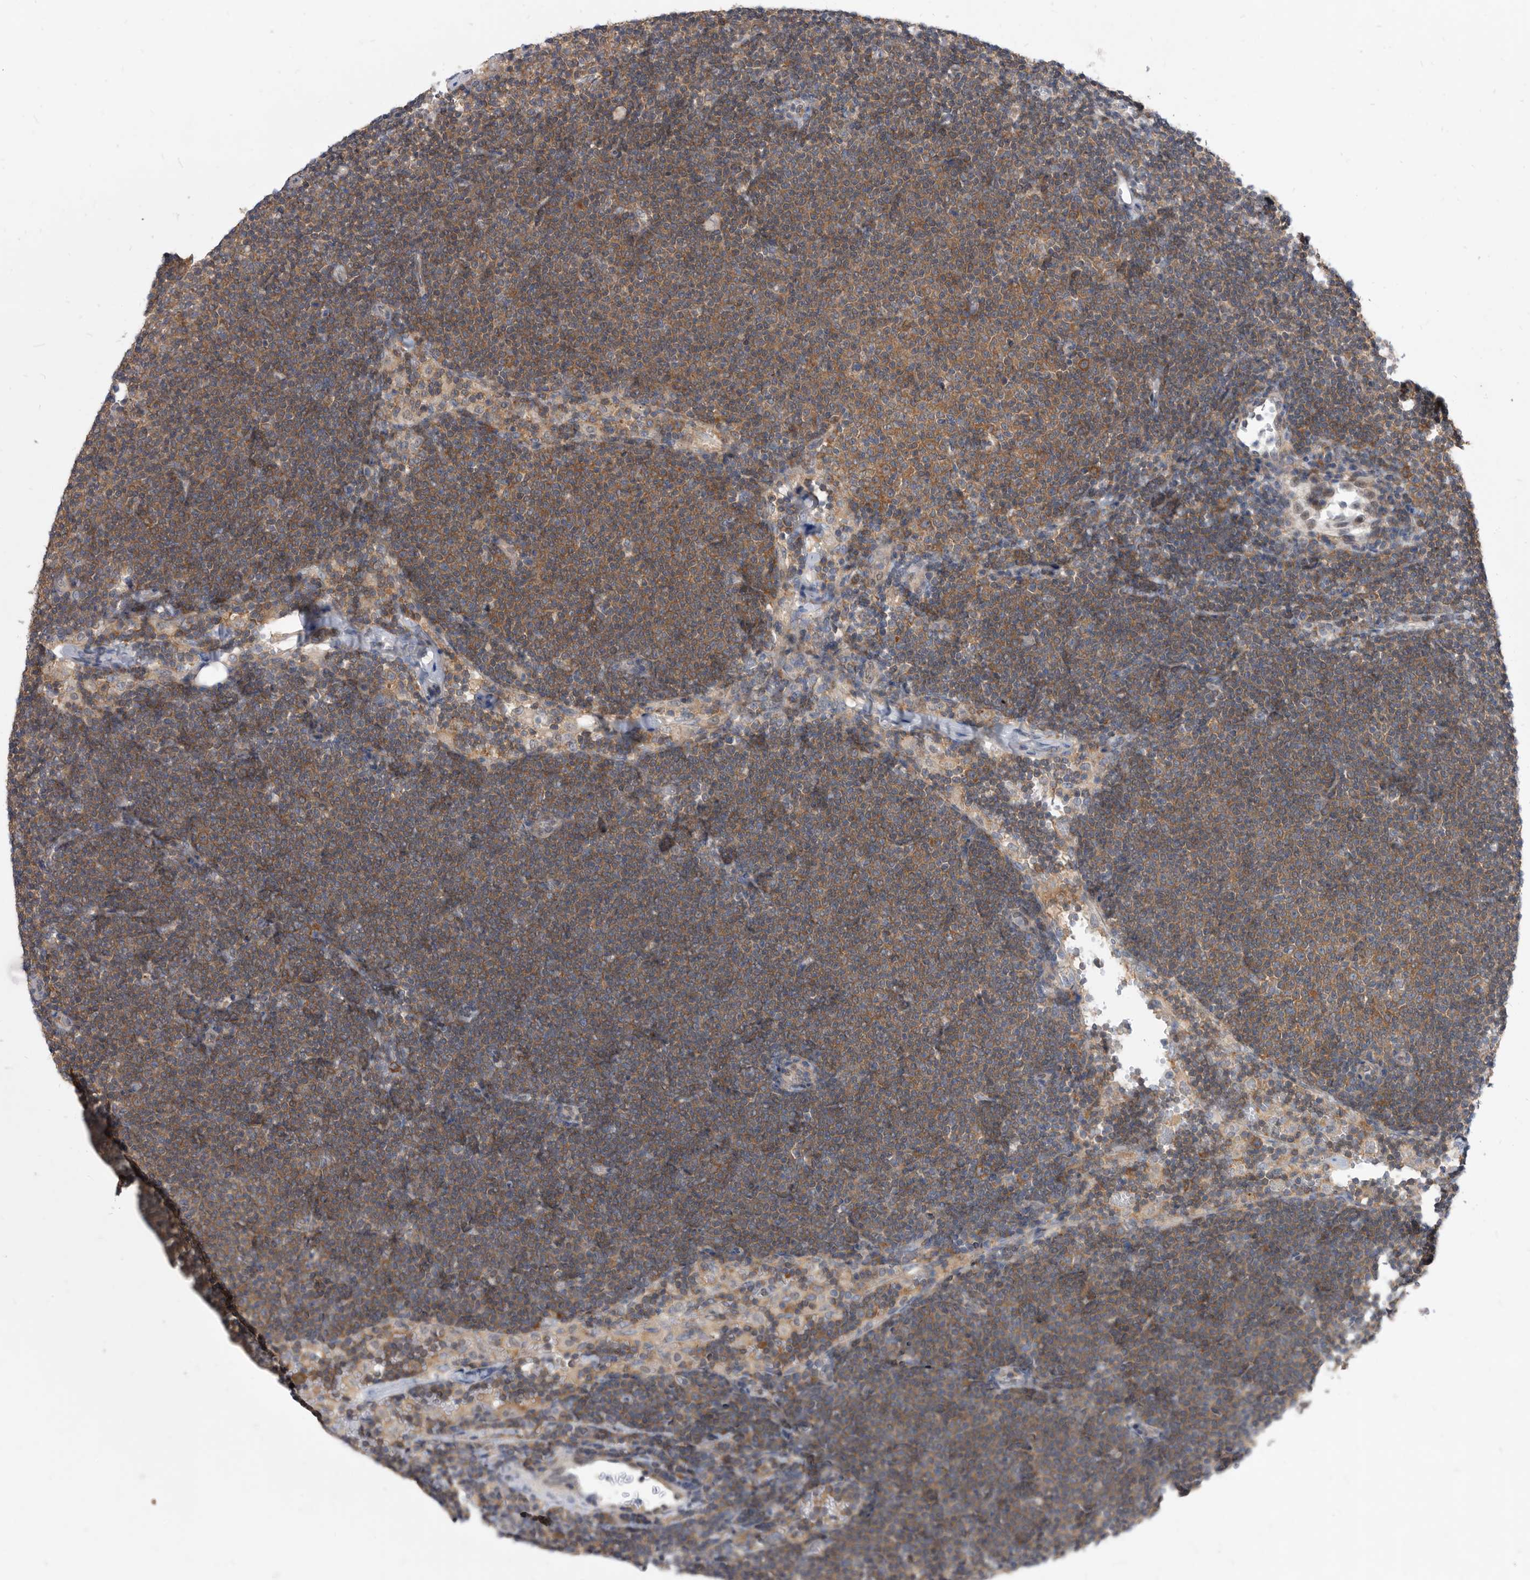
{"staining": {"intensity": "moderate", "quantity": ">75%", "location": "cytoplasmic/membranous"}, "tissue": "lymphoma", "cell_type": "Tumor cells", "image_type": "cancer", "snomed": [{"axis": "morphology", "description": "Malignant lymphoma, non-Hodgkin's type, Low grade"}, {"axis": "topography", "description": "Lymph node"}], "caption": "DAB immunohistochemical staining of malignant lymphoma, non-Hodgkin's type (low-grade) shows moderate cytoplasmic/membranous protein expression in about >75% of tumor cells. (Stains: DAB (3,3'-diaminobenzidine) in brown, nuclei in blue, Microscopy: brightfield microscopy at high magnification).", "gene": "CCT4", "patient": {"sex": "female", "age": 53}}